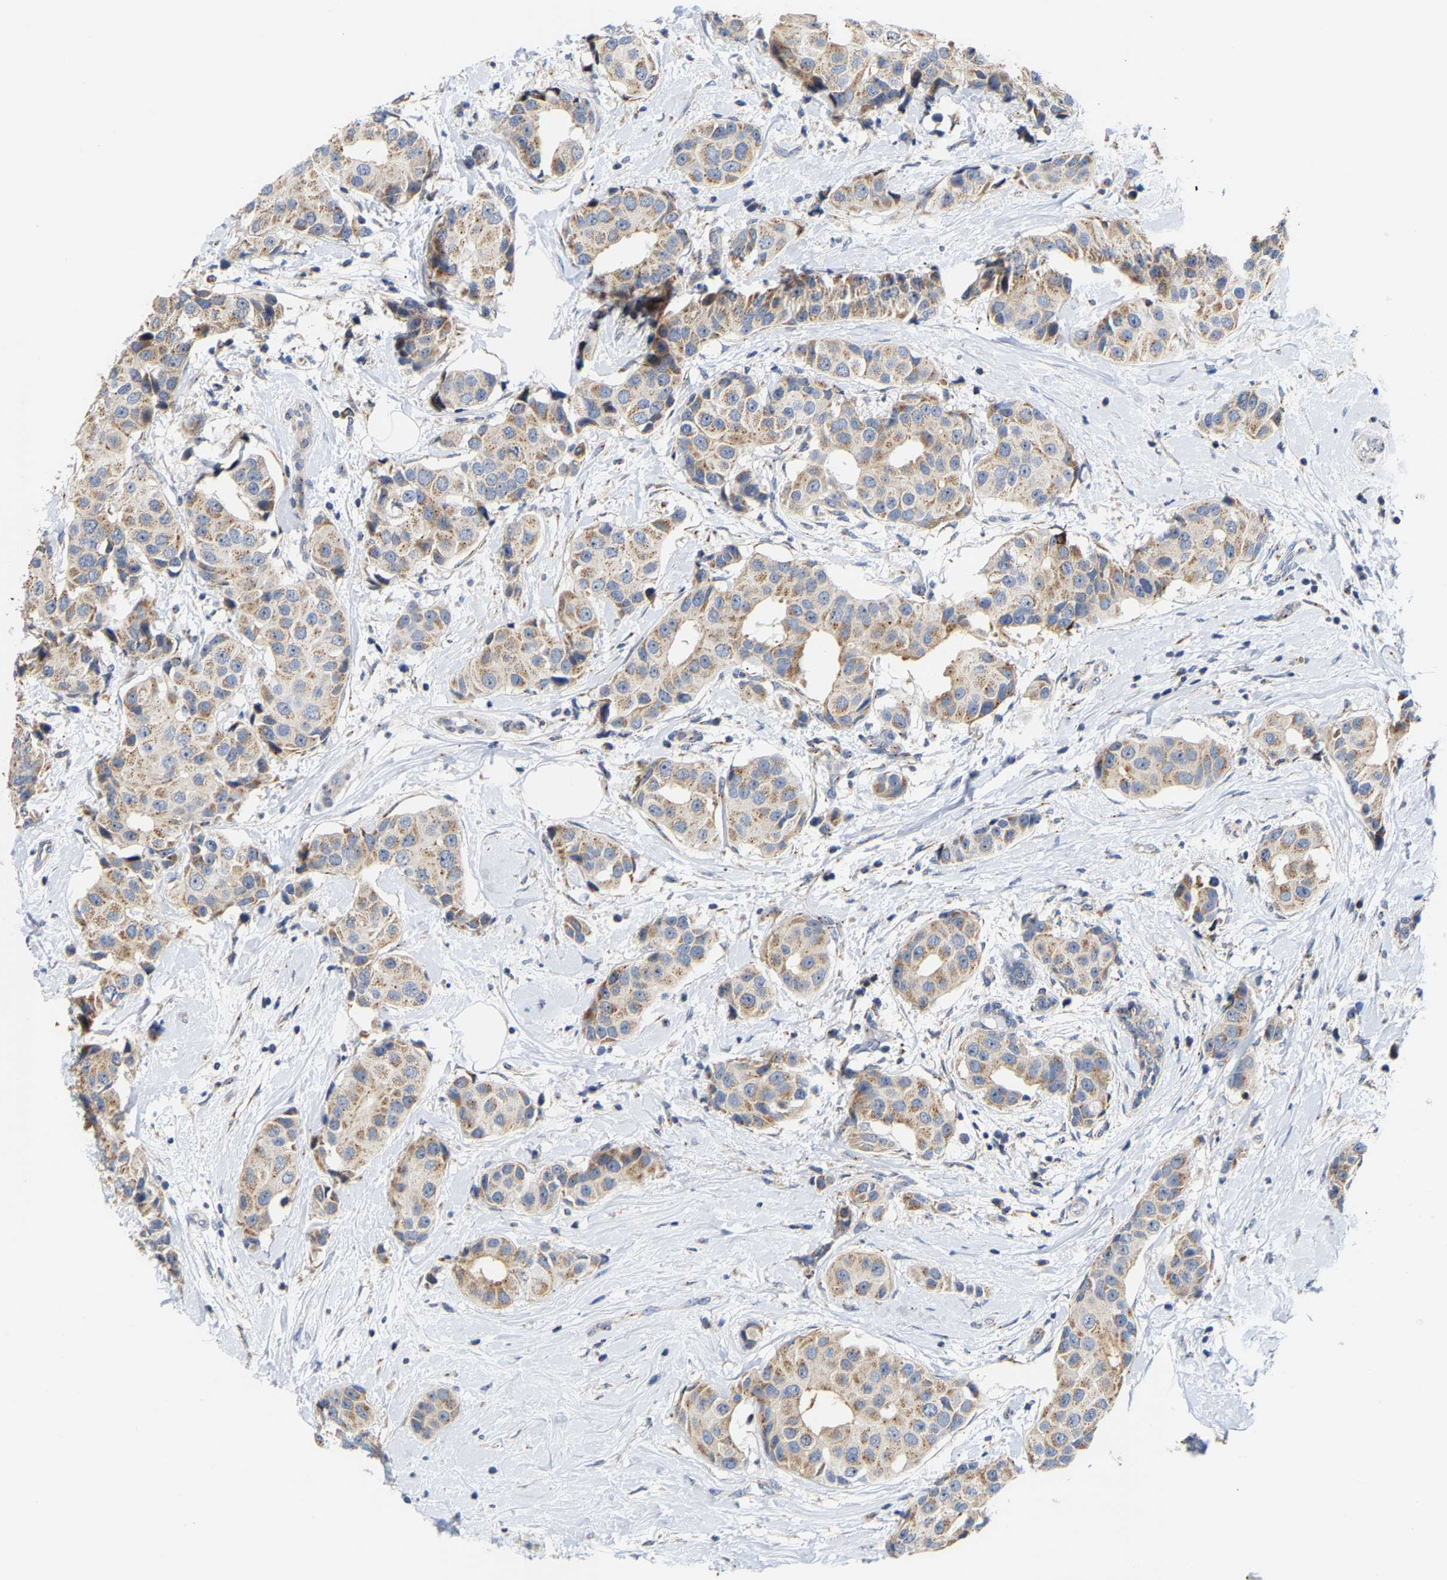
{"staining": {"intensity": "weak", "quantity": ">75%", "location": "cytoplasmic/membranous"}, "tissue": "breast cancer", "cell_type": "Tumor cells", "image_type": "cancer", "snomed": [{"axis": "morphology", "description": "Normal tissue, NOS"}, {"axis": "morphology", "description": "Duct carcinoma"}, {"axis": "topography", "description": "Breast"}], "caption": "Brown immunohistochemical staining in human breast cancer demonstrates weak cytoplasmic/membranous expression in about >75% of tumor cells. The staining was performed using DAB to visualize the protein expression in brown, while the nuclei were stained in blue with hematoxylin (Magnification: 20x).", "gene": "PCNT", "patient": {"sex": "female", "age": 39}}